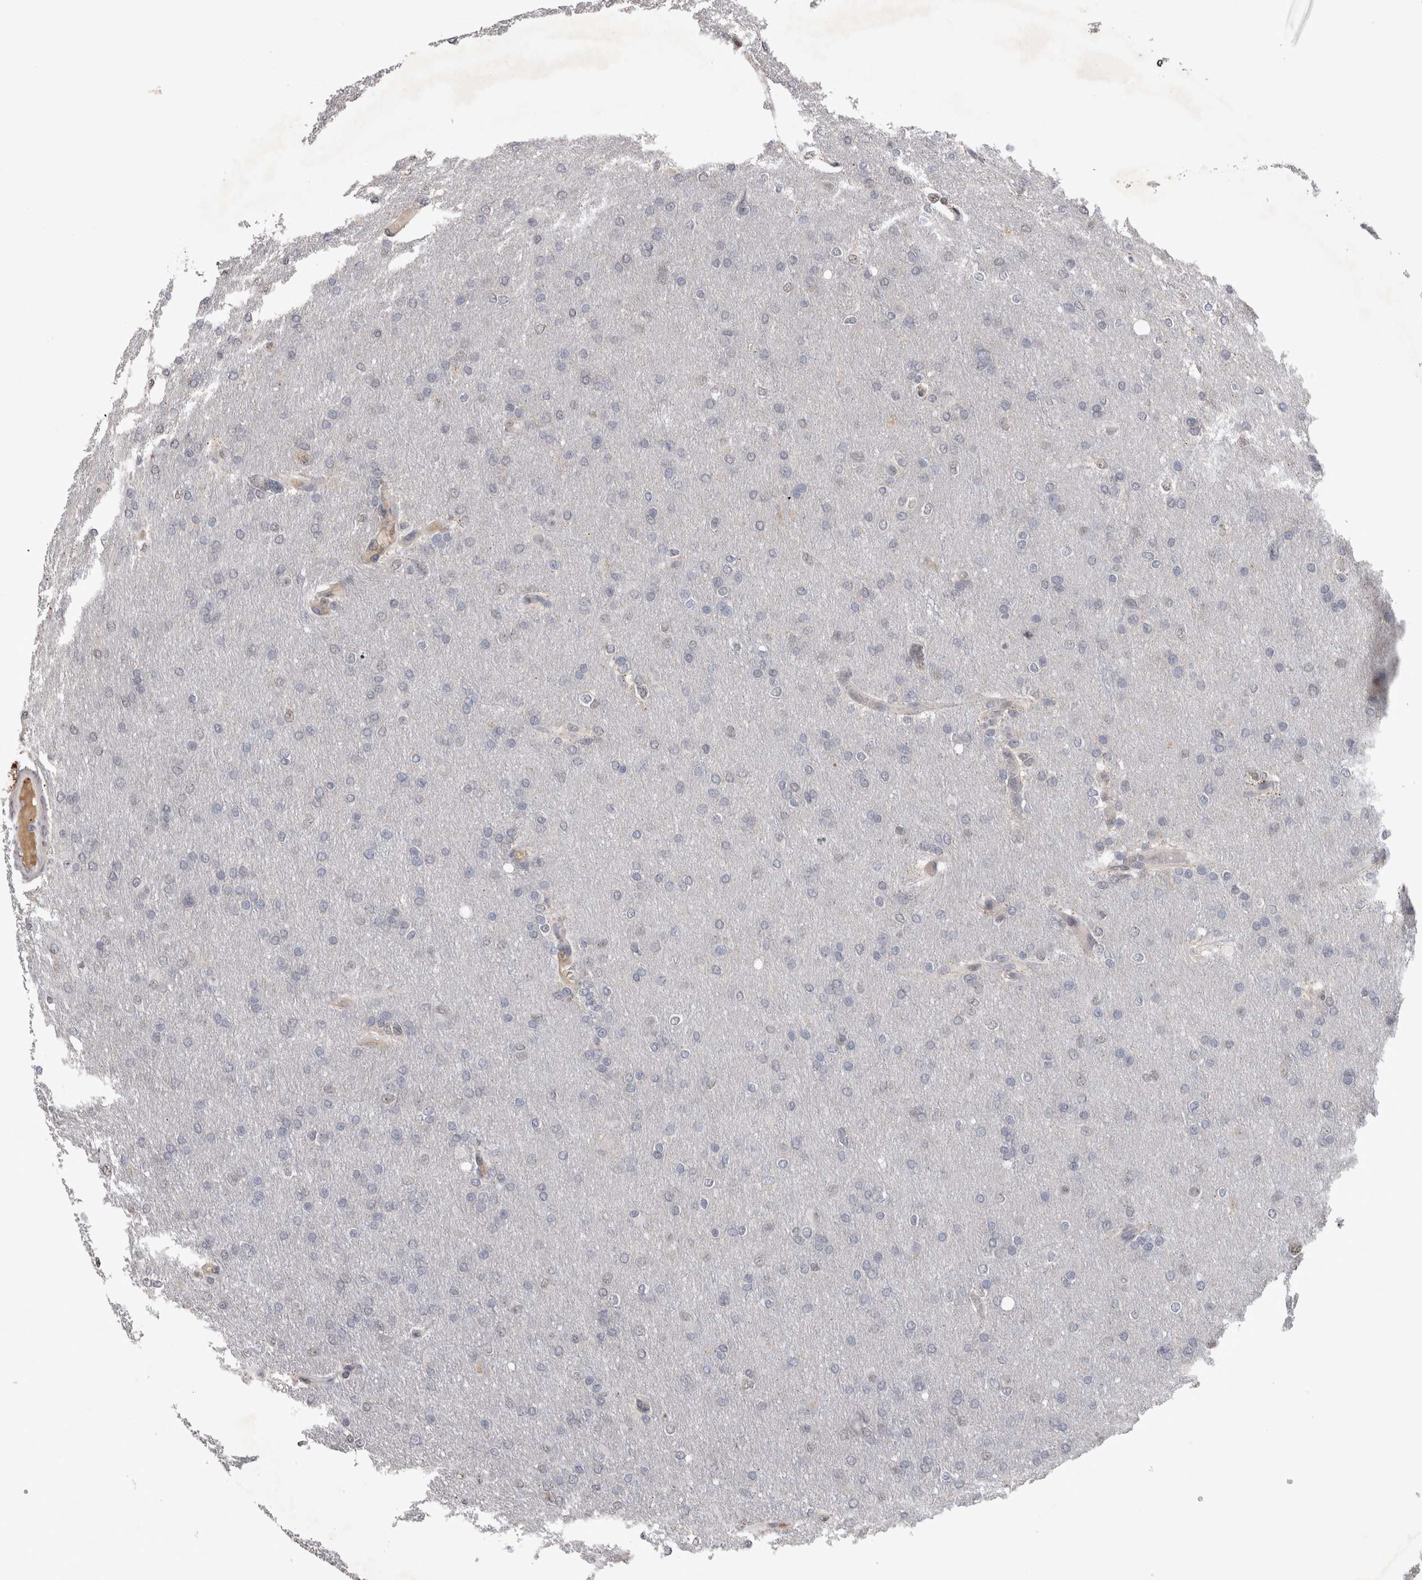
{"staining": {"intensity": "negative", "quantity": "none", "location": "none"}, "tissue": "glioma", "cell_type": "Tumor cells", "image_type": "cancer", "snomed": [{"axis": "morphology", "description": "Glioma, malignant, High grade"}, {"axis": "topography", "description": "Cerebral cortex"}], "caption": "Glioma stained for a protein using IHC displays no positivity tumor cells.", "gene": "IFI44", "patient": {"sex": "female", "age": 36}}